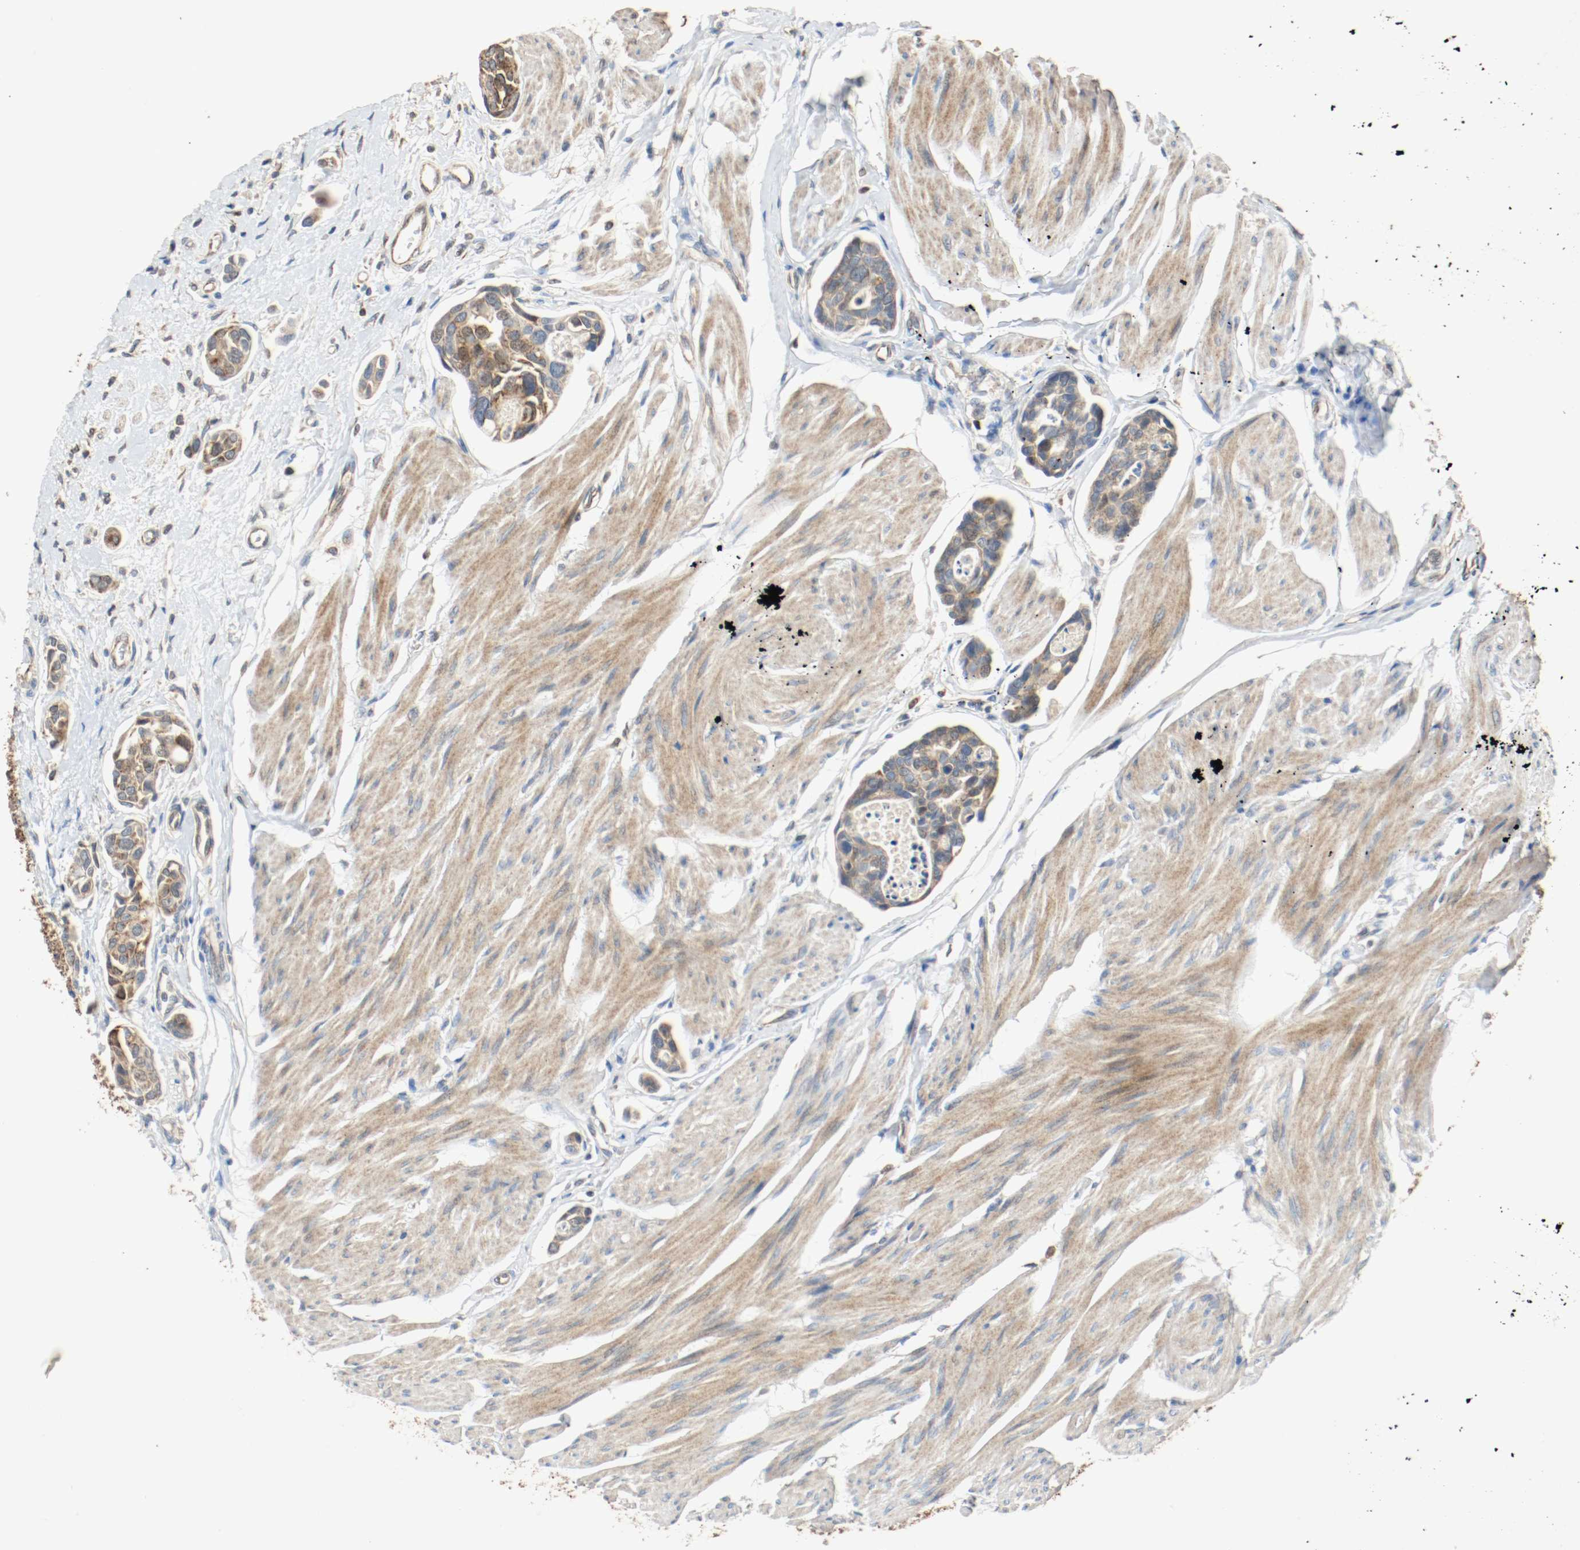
{"staining": {"intensity": "moderate", "quantity": ">75%", "location": "cytoplasmic/membranous"}, "tissue": "urothelial cancer", "cell_type": "Tumor cells", "image_type": "cancer", "snomed": [{"axis": "morphology", "description": "Urothelial carcinoma, High grade"}, {"axis": "topography", "description": "Urinary bladder"}], "caption": "DAB (3,3'-diaminobenzidine) immunohistochemical staining of urothelial cancer exhibits moderate cytoplasmic/membranous protein expression in approximately >75% of tumor cells. The protein of interest is stained brown, and the nuclei are stained in blue (DAB (3,3'-diaminobenzidine) IHC with brightfield microscopy, high magnification).", "gene": "ALDH4A1", "patient": {"sex": "male", "age": 78}}